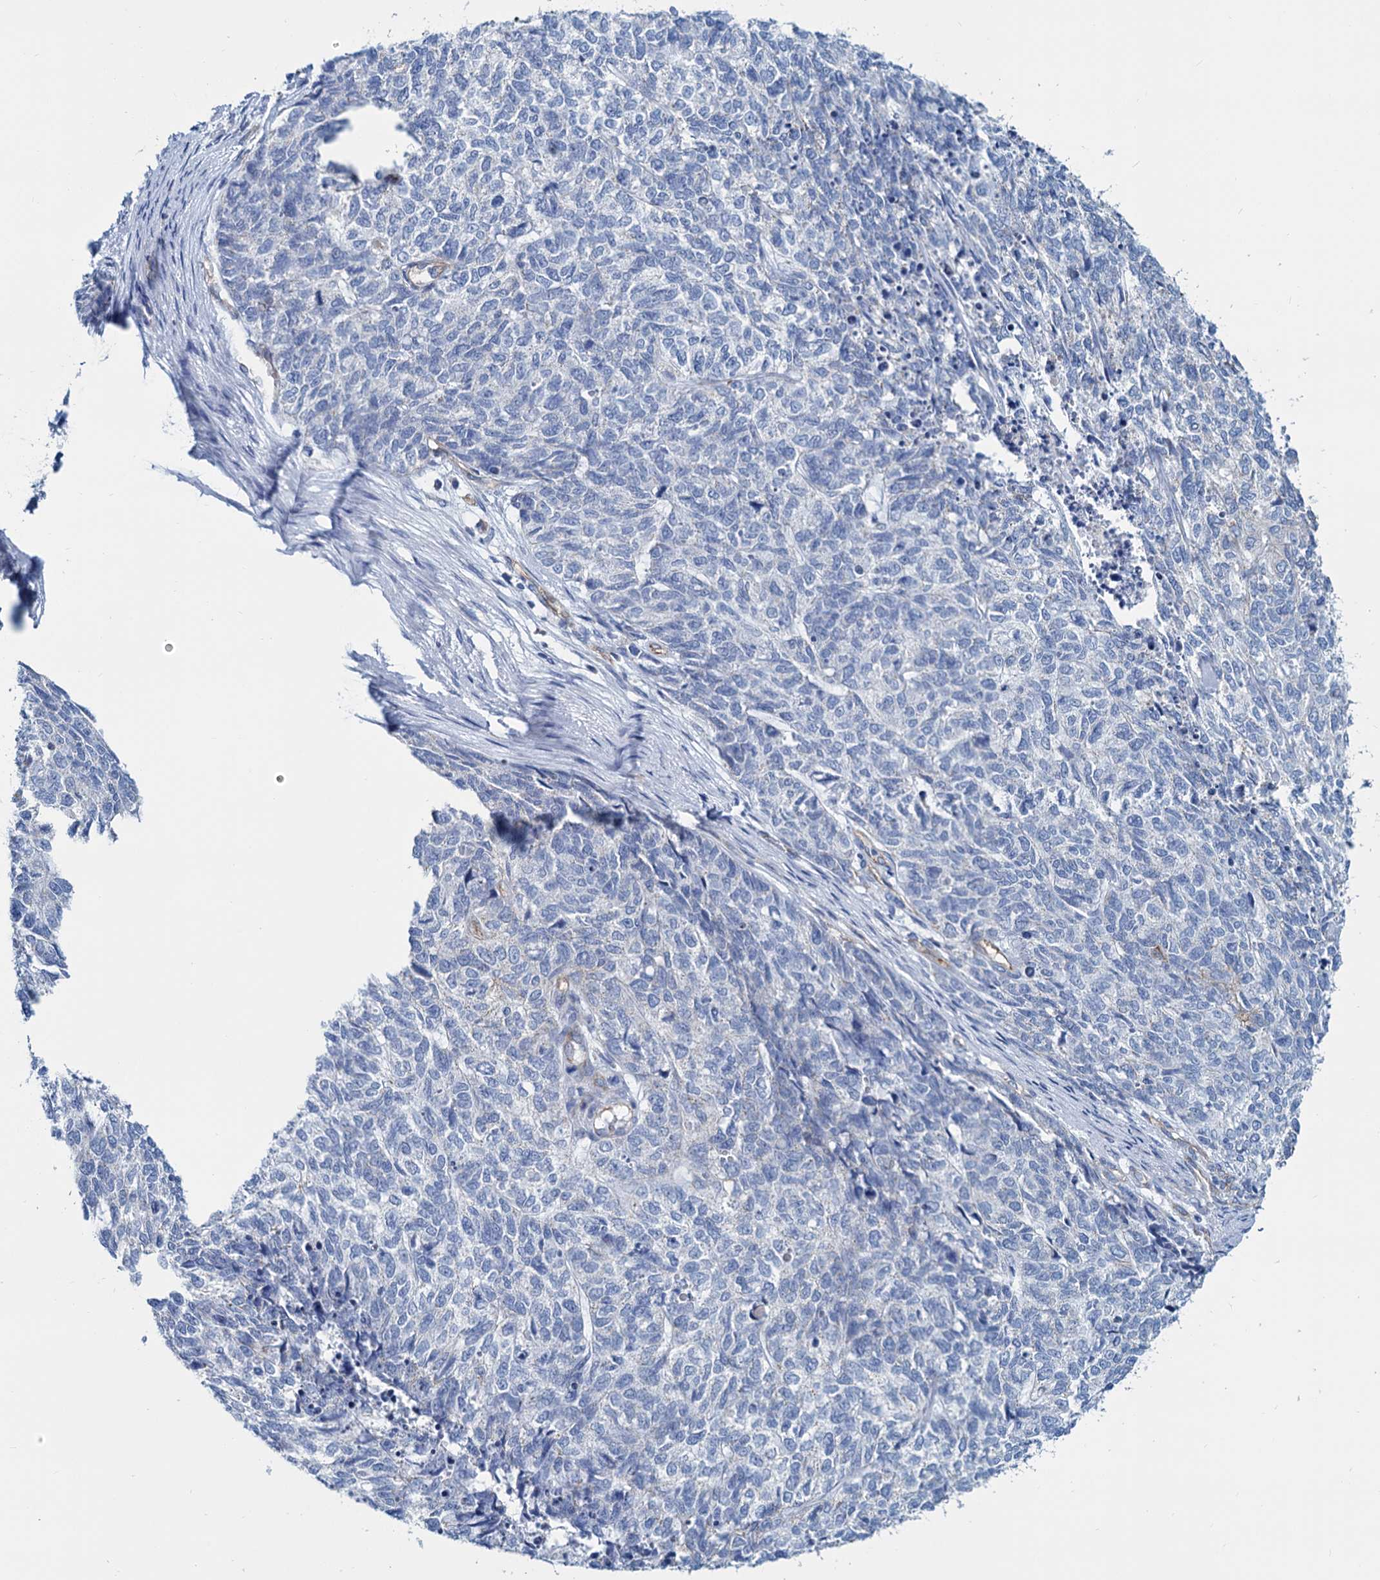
{"staining": {"intensity": "negative", "quantity": "none", "location": "none"}, "tissue": "cervical cancer", "cell_type": "Tumor cells", "image_type": "cancer", "snomed": [{"axis": "morphology", "description": "Squamous cell carcinoma, NOS"}, {"axis": "topography", "description": "Cervix"}], "caption": "An immunohistochemistry (IHC) micrograph of cervical squamous cell carcinoma is shown. There is no staining in tumor cells of cervical squamous cell carcinoma.", "gene": "SLC1A3", "patient": {"sex": "female", "age": 63}}